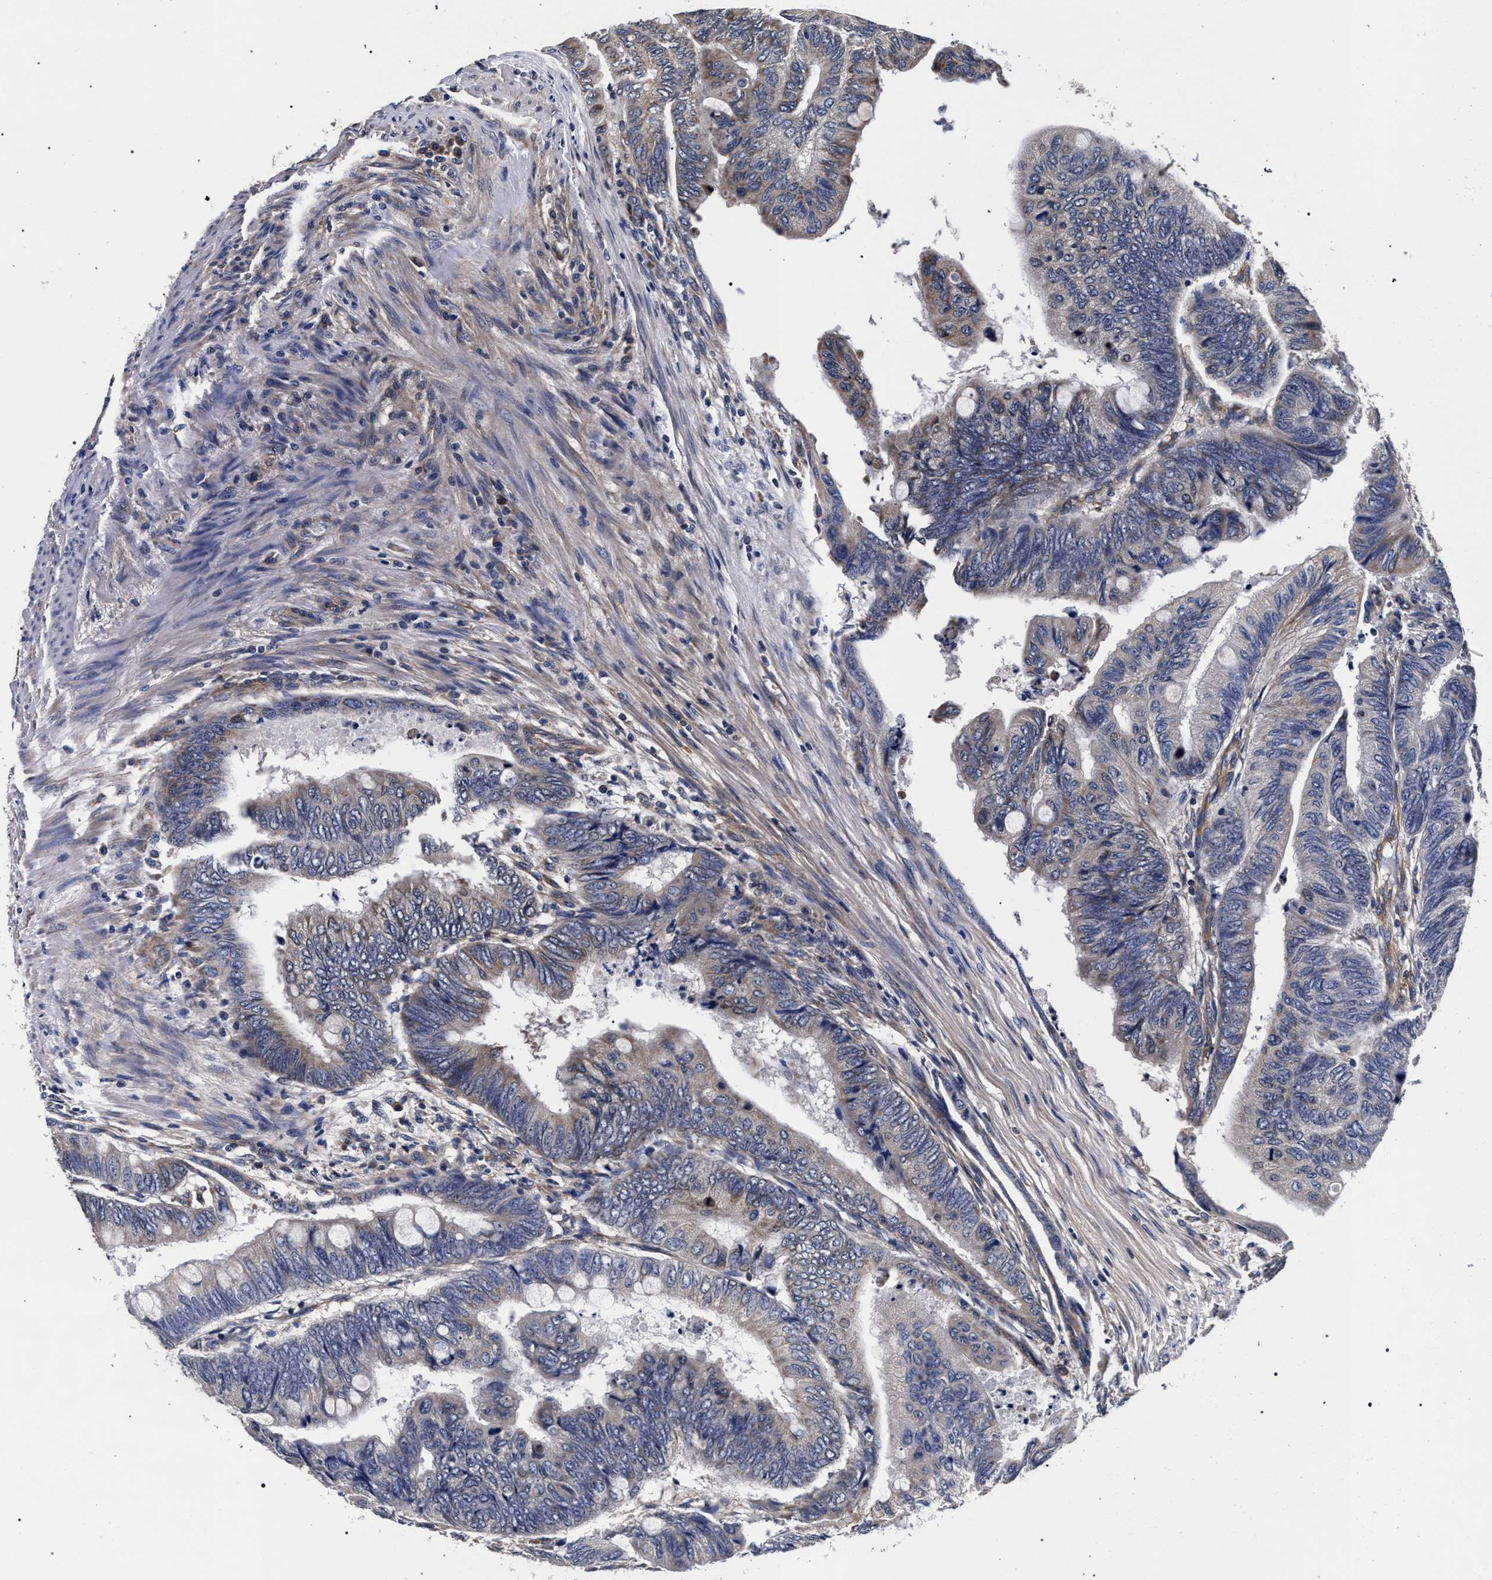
{"staining": {"intensity": "weak", "quantity": "25%-75%", "location": "cytoplasmic/membranous"}, "tissue": "colorectal cancer", "cell_type": "Tumor cells", "image_type": "cancer", "snomed": [{"axis": "morphology", "description": "Normal tissue, NOS"}, {"axis": "morphology", "description": "Adenocarcinoma, NOS"}, {"axis": "topography", "description": "Rectum"}, {"axis": "topography", "description": "Peripheral nerve tissue"}], "caption": "IHC of human colorectal cancer (adenocarcinoma) reveals low levels of weak cytoplasmic/membranous positivity in about 25%-75% of tumor cells.", "gene": "CFAP95", "patient": {"sex": "male", "age": 92}}